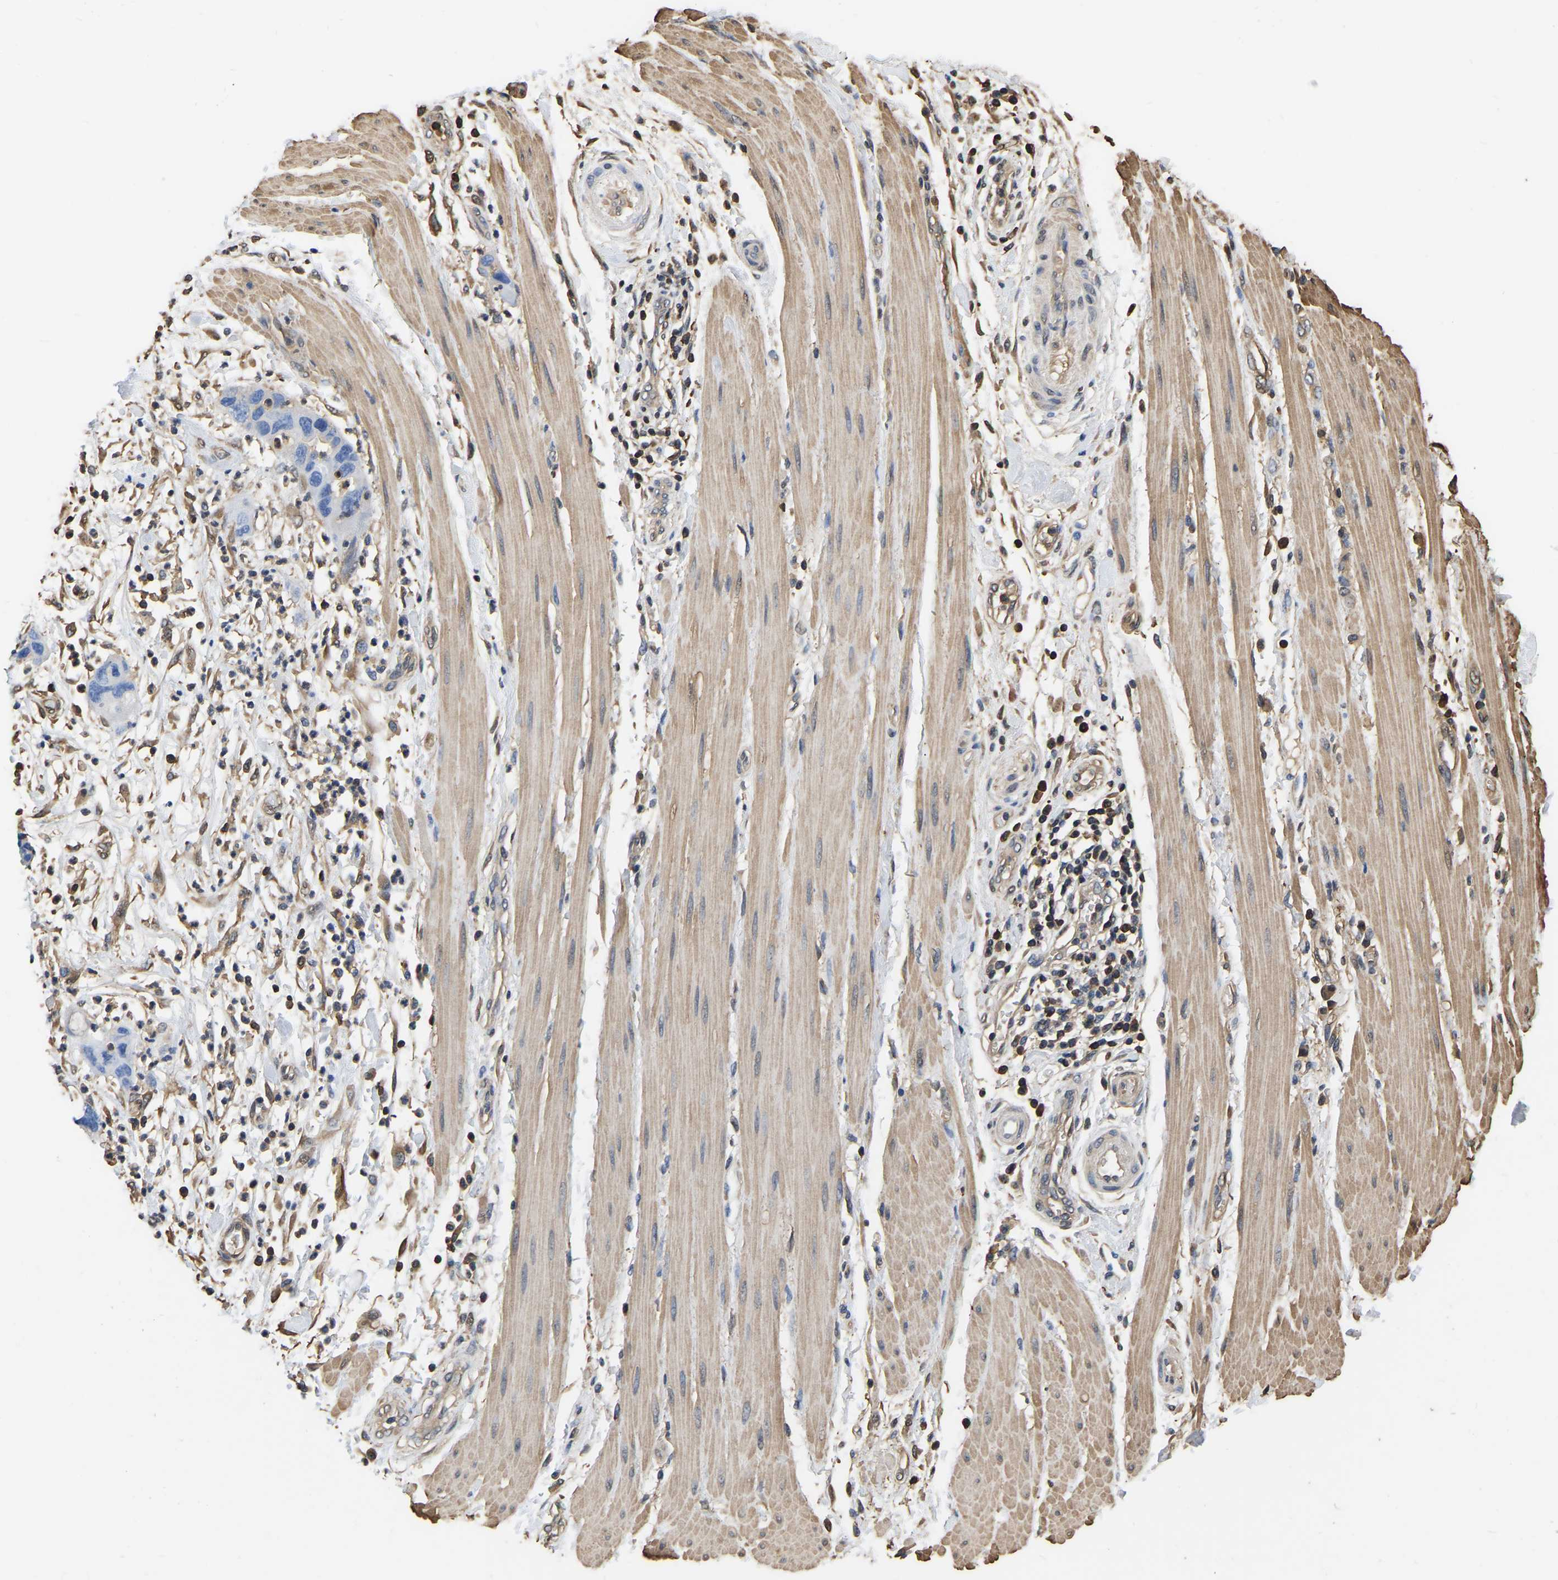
{"staining": {"intensity": "negative", "quantity": "none", "location": "none"}, "tissue": "pancreatic cancer", "cell_type": "Tumor cells", "image_type": "cancer", "snomed": [{"axis": "morphology", "description": "Adenocarcinoma, NOS"}, {"axis": "topography", "description": "Pancreas"}], "caption": "The immunohistochemistry micrograph has no significant expression in tumor cells of pancreatic cancer tissue. (Immunohistochemistry (ihc), brightfield microscopy, high magnification).", "gene": "LDHB", "patient": {"sex": "female", "age": 71}}